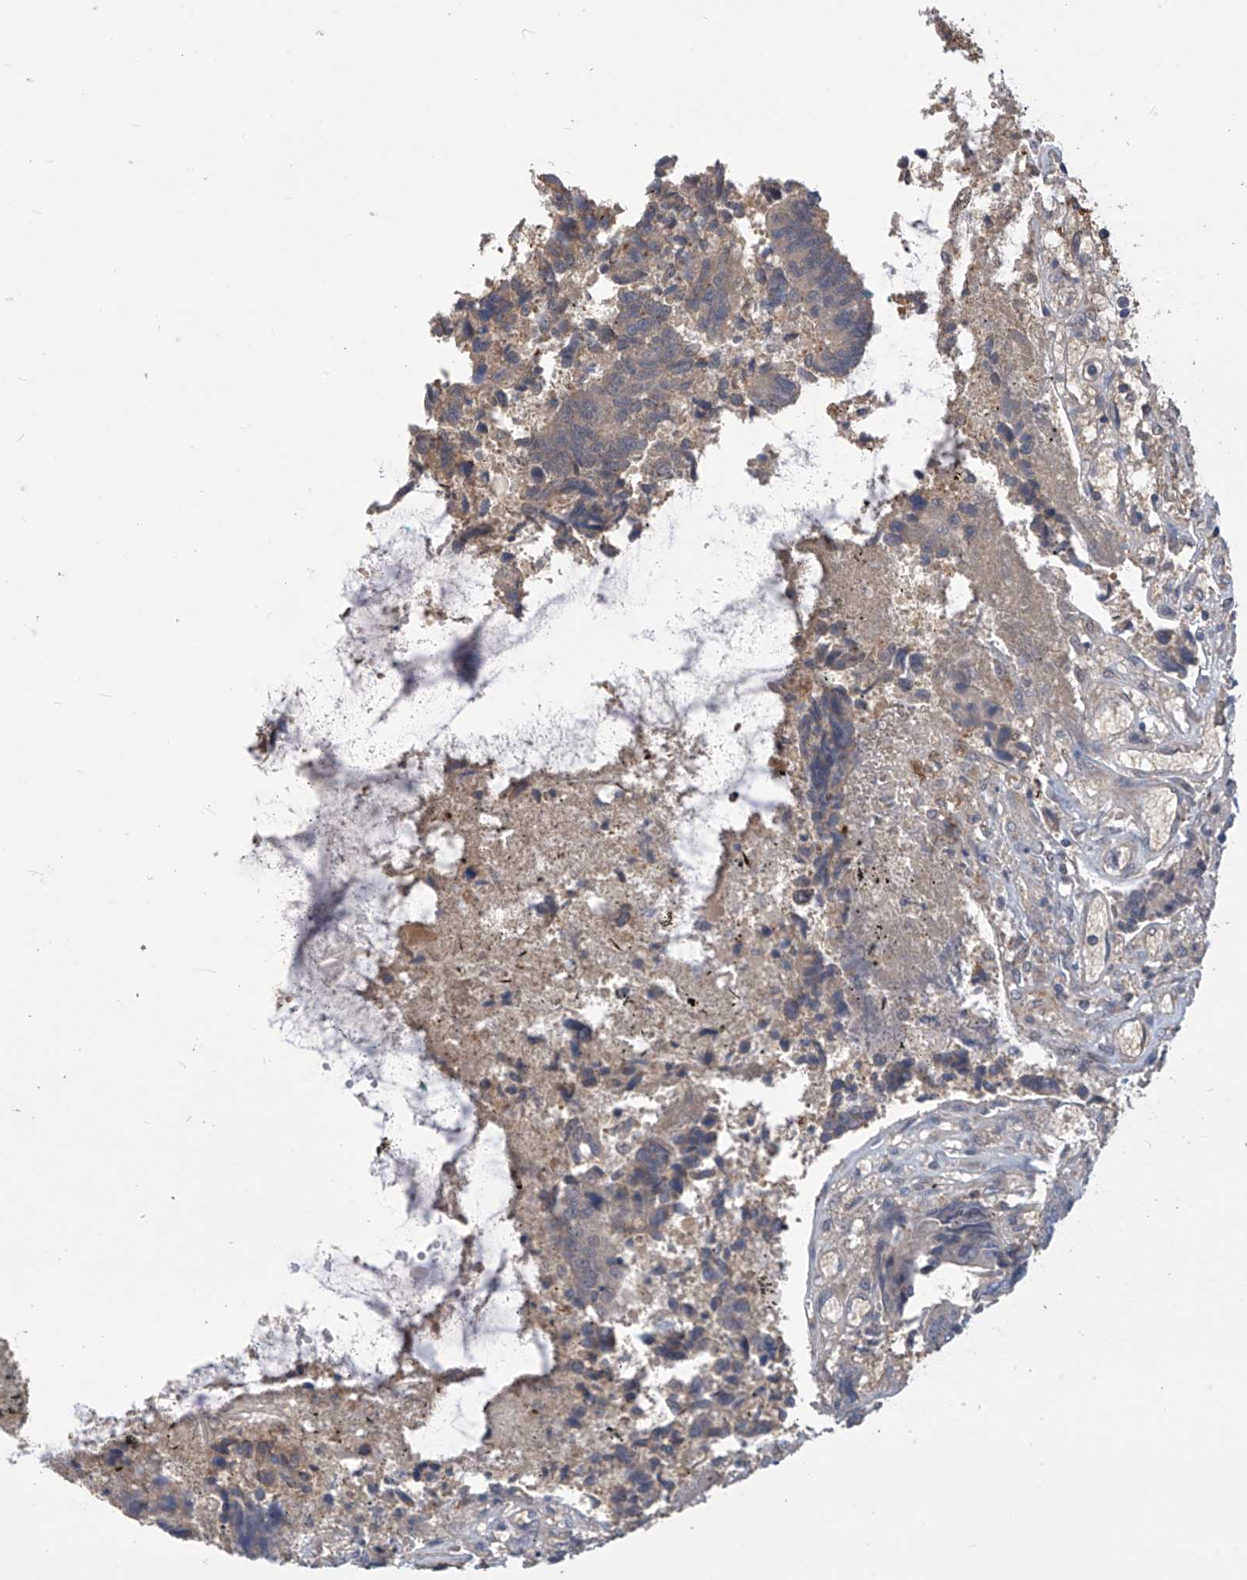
{"staining": {"intensity": "weak", "quantity": "25%-75%", "location": "cytoplasmic/membranous"}, "tissue": "colorectal cancer", "cell_type": "Tumor cells", "image_type": "cancer", "snomed": [{"axis": "morphology", "description": "Adenocarcinoma, NOS"}, {"axis": "topography", "description": "Rectum"}], "caption": "Immunohistochemistry of colorectal adenocarcinoma exhibits low levels of weak cytoplasmic/membranous positivity in approximately 25%-75% of tumor cells.", "gene": "PHACTR4", "patient": {"sex": "male", "age": 84}}